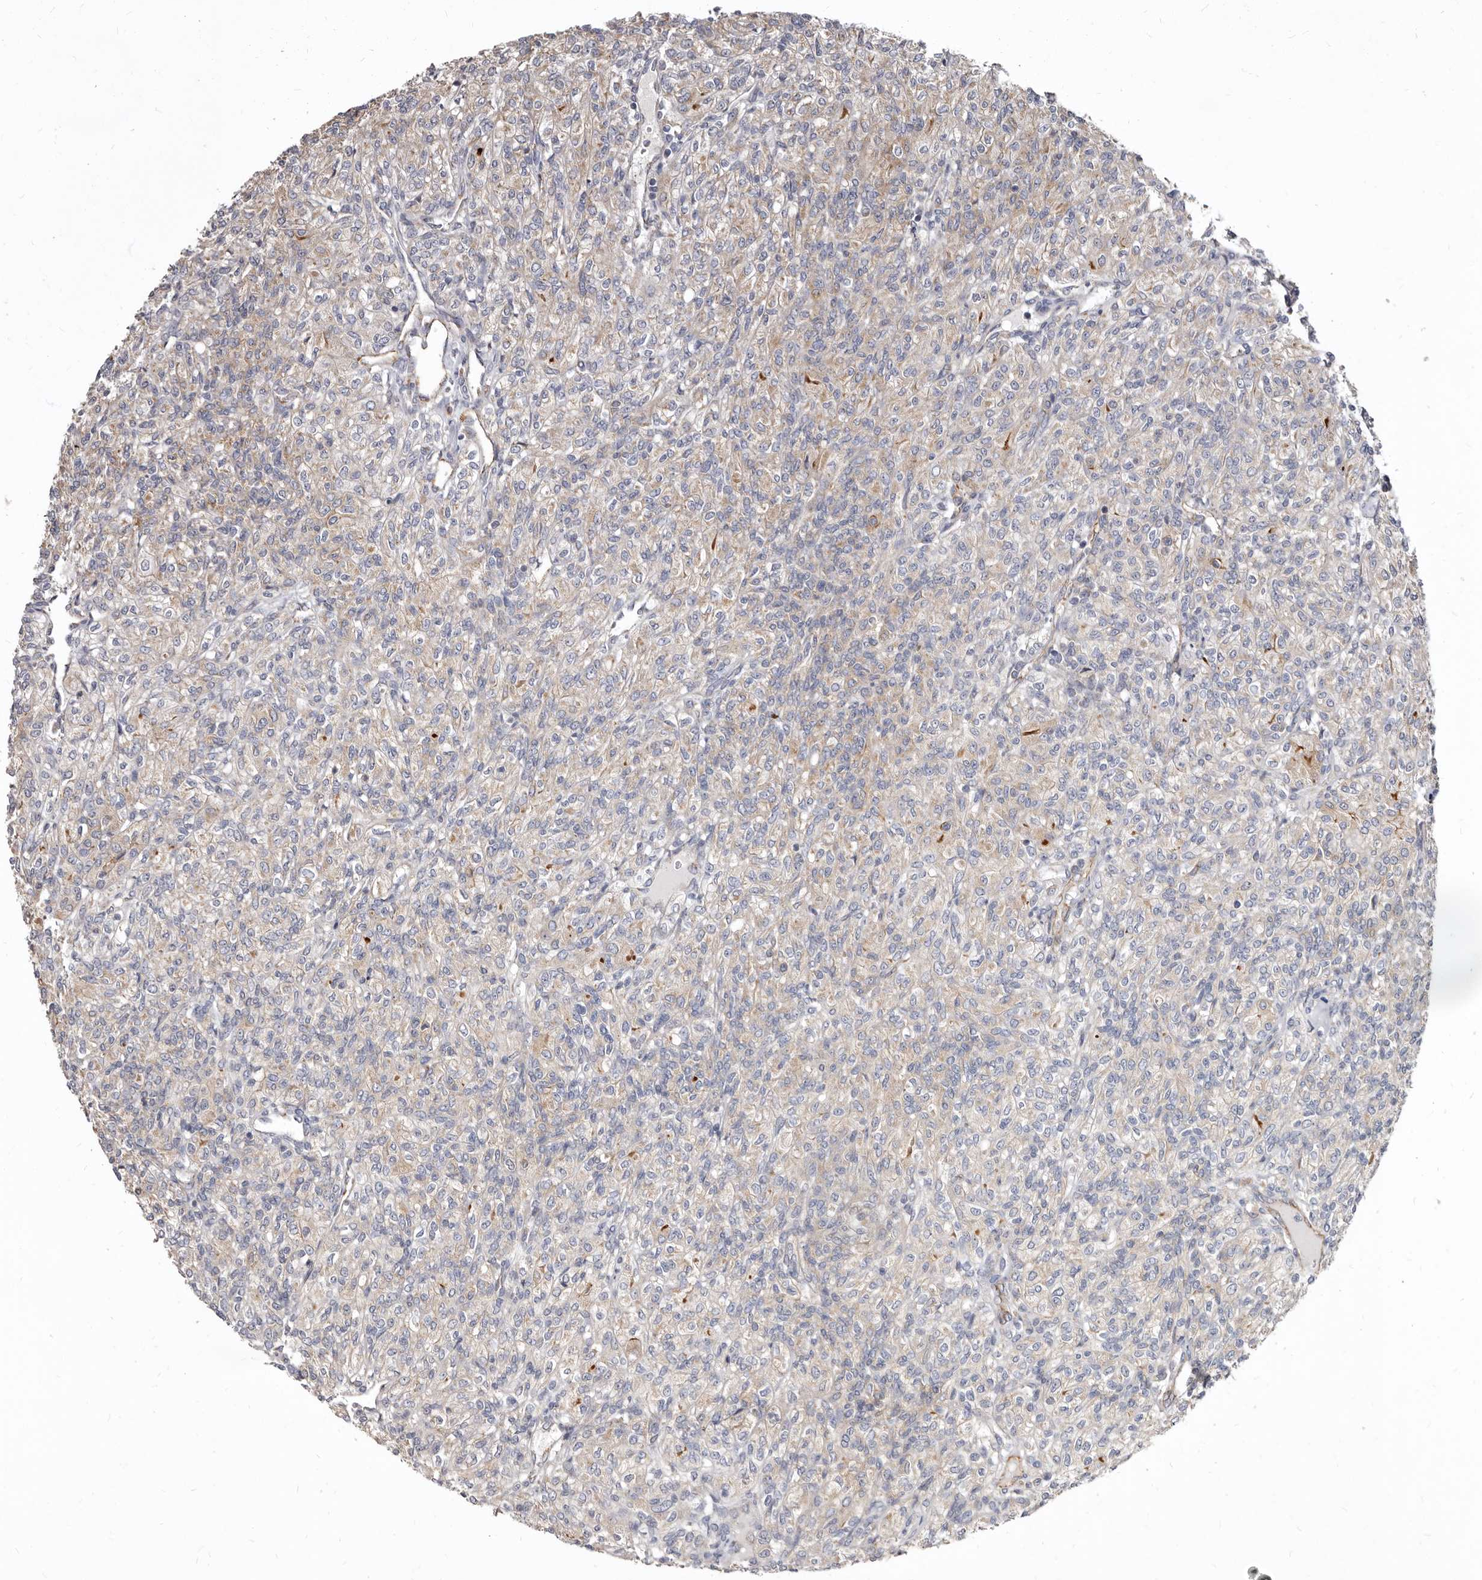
{"staining": {"intensity": "weak", "quantity": "25%-75%", "location": "cytoplasmic/membranous"}, "tissue": "renal cancer", "cell_type": "Tumor cells", "image_type": "cancer", "snomed": [{"axis": "morphology", "description": "Adenocarcinoma, NOS"}, {"axis": "topography", "description": "Kidney"}], "caption": "Immunohistochemistry of human adenocarcinoma (renal) shows low levels of weak cytoplasmic/membranous positivity in approximately 25%-75% of tumor cells.", "gene": "FMO2", "patient": {"sex": "male", "age": 77}}